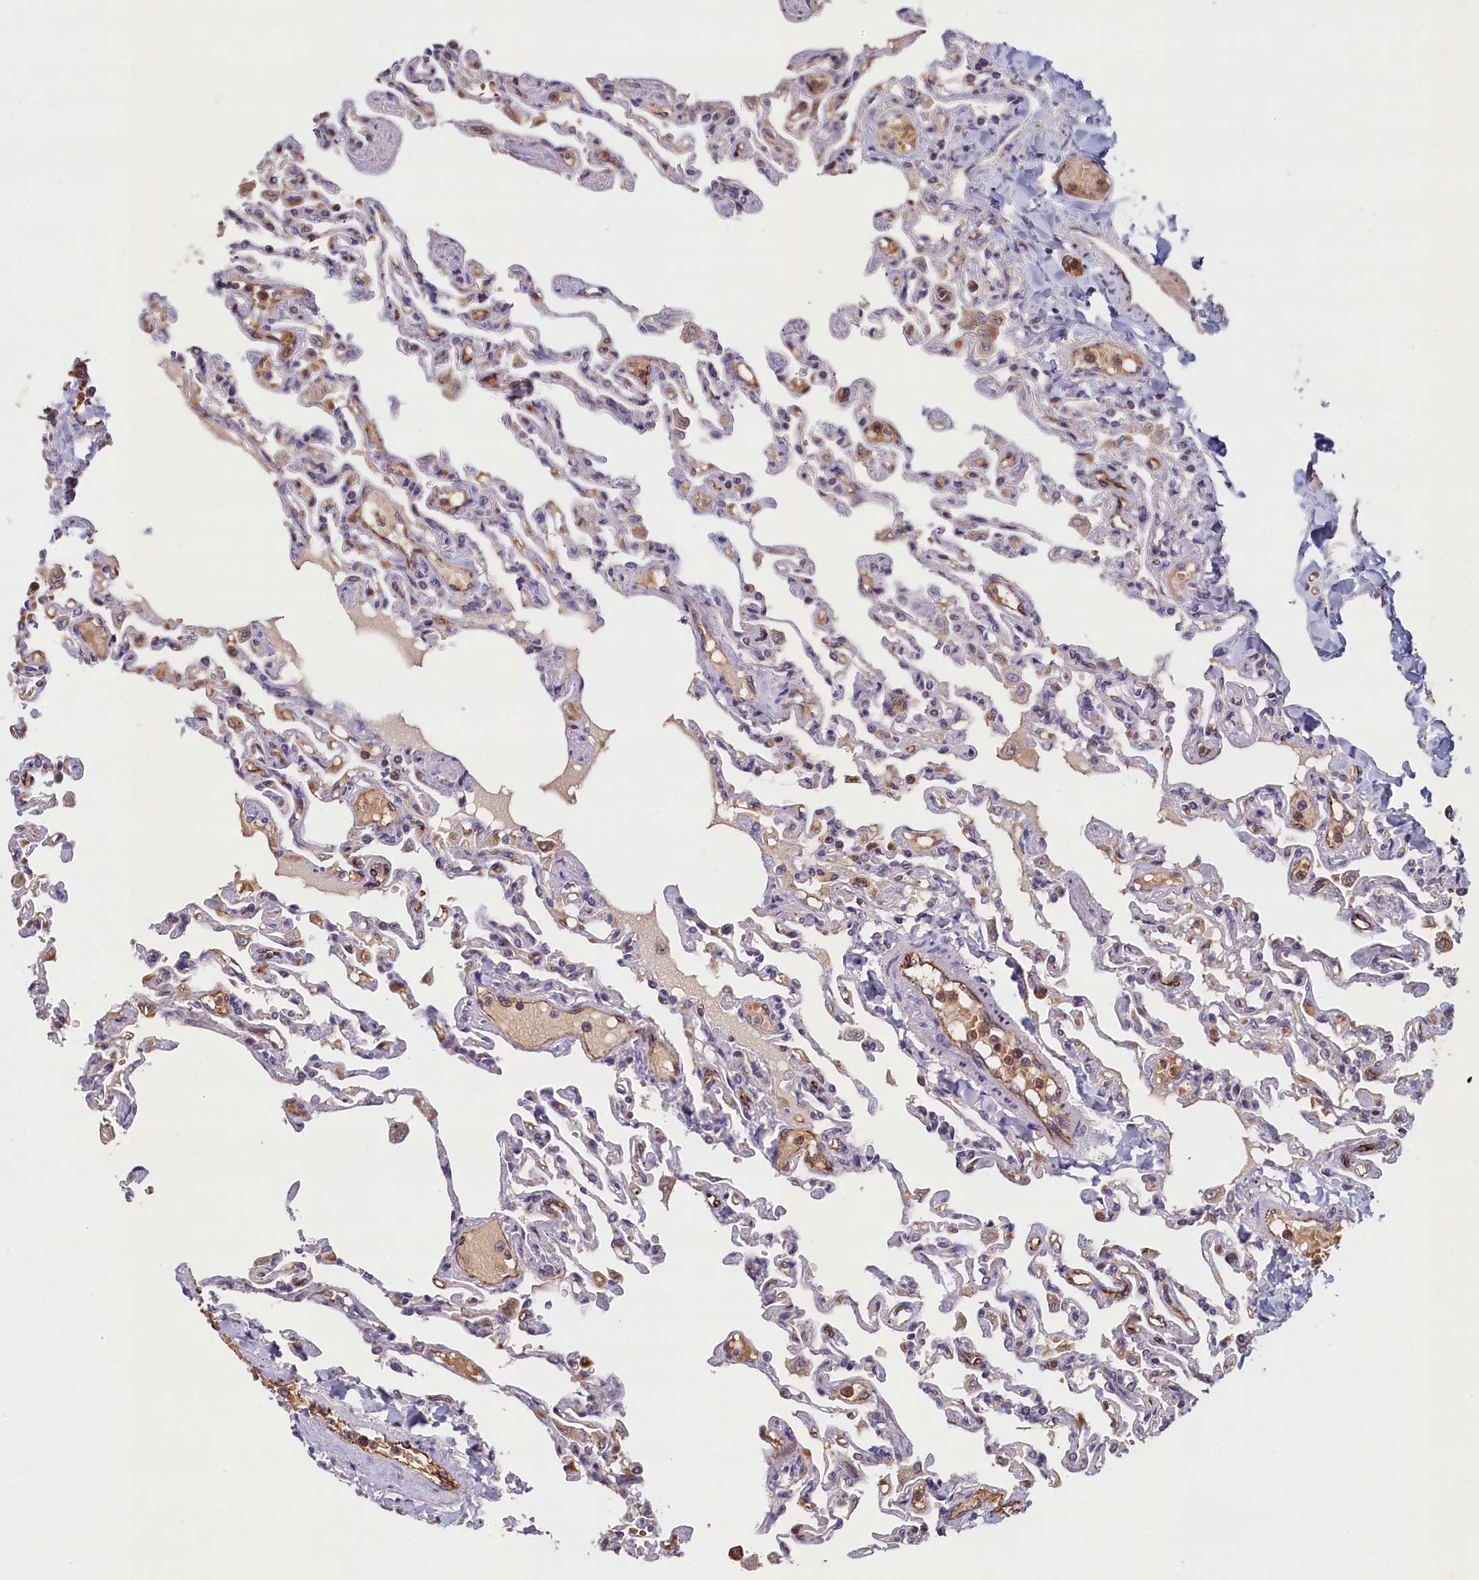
{"staining": {"intensity": "moderate", "quantity": "25%-75%", "location": "cytoplasmic/membranous"}, "tissue": "lung", "cell_type": "Alveolar cells", "image_type": "normal", "snomed": [{"axis": "morphology", "description": "Normal tissue, NOS"}, {"axis": "topography", "description": "Lung"}], "caption": "Human lung stained for a protein (brown) exhibits moderate cytoplasmic/membranous positive expression in about 25%-75% of alveolar cells.", "gene": "ACSBG1", "patient": {"sex": "male", "age": 21}}